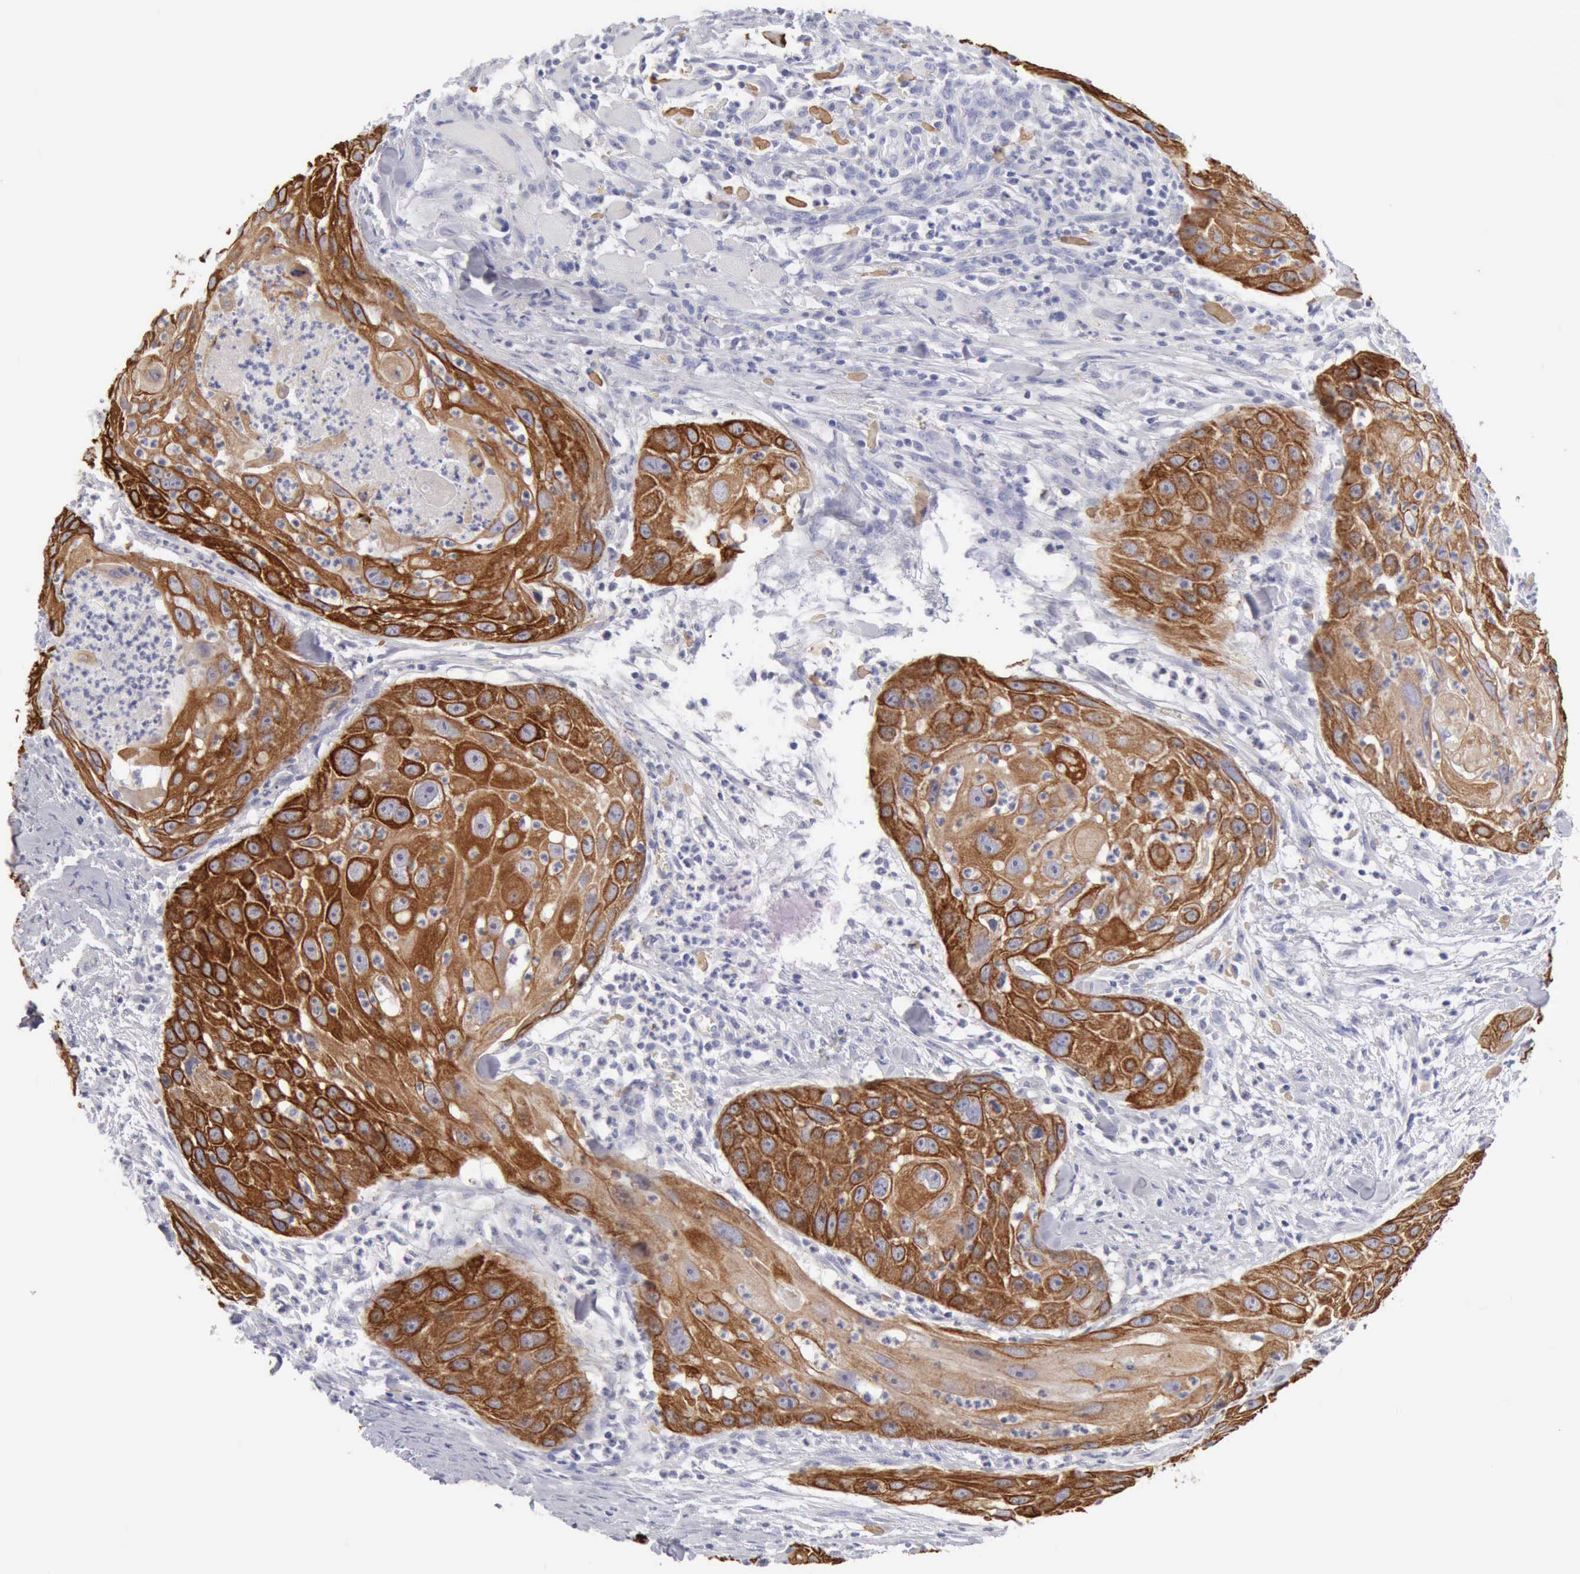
{"staining": {"intensity": "strong", "quantity": ">75%", "location": "cytoplasmic/membranous"}, "tissue": "head and neck cancer", "cell_type": "Tumor cells", "image_type": "cancer", "snomed": [{"axis": "morphology", "description": "Squamous cell carcinoma, NOS"}, {"axis": "topography", "description": "Head-Neck"}], "caption": "Immunohistochemistry of squamous cell carcinoma (head and neck) exhibits high levels of strong cytoplasmic/membranous positivity in about >75% of tumor cells.", "gene": "KRT5", "patient": {"sex": "male", "age": 64}}